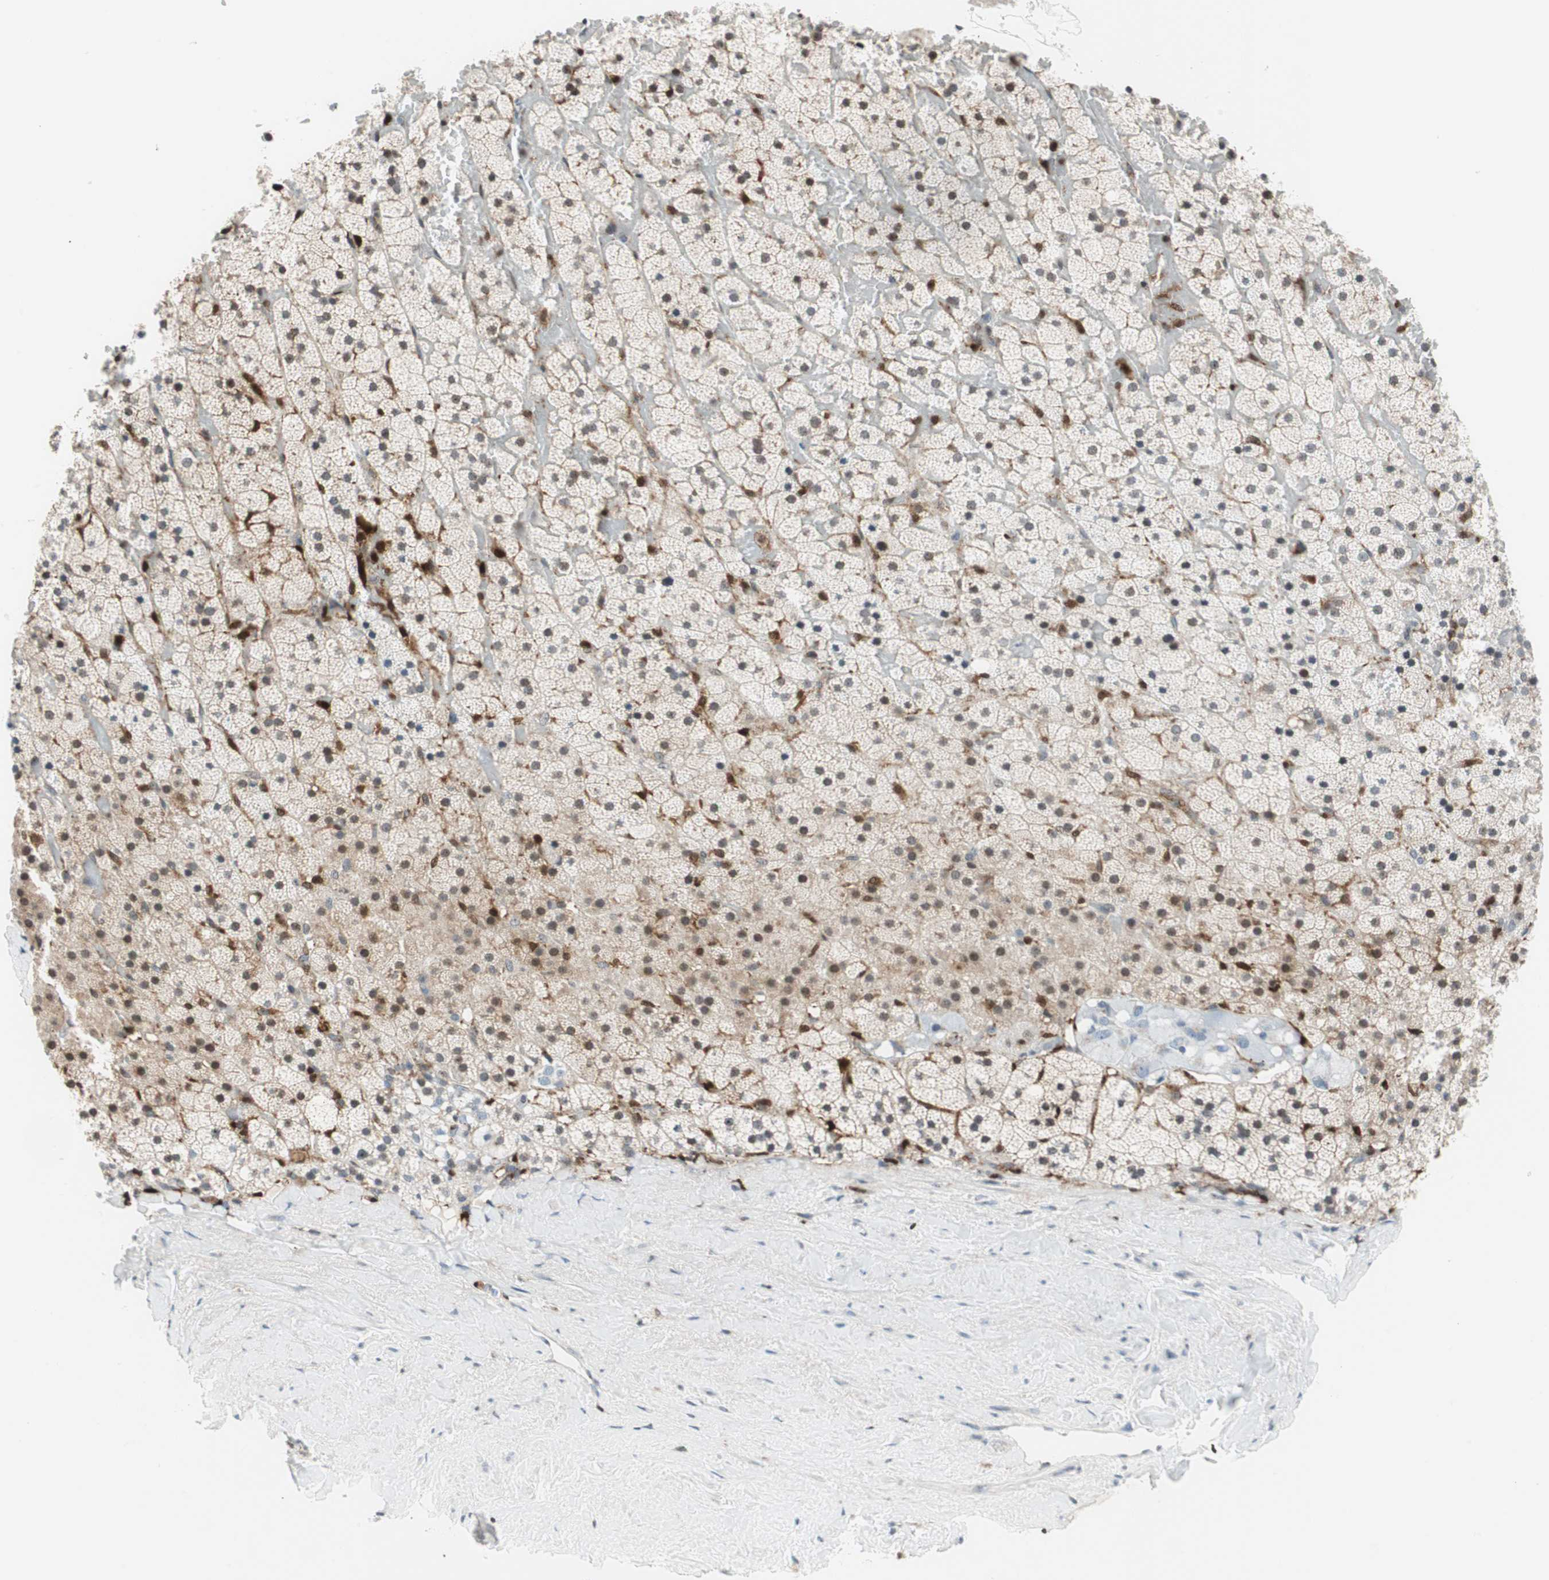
{"staining": {"intensity": "moderate", "quantity": "<25%", "location": "nuclear"}, "tissue": "adrenal gland", "cell_type": "Glandular cells", "image_type": "normal", "snomed": [{"axis": "morphology", "description": "Normal tissue, NOS"}, {"axis": "topography", "description": "Adrenal gland"}], "caption": "Immunohistochemistry (IHC) of unremarkable adrenal gland shows low levels of moderate nuclear positivity in approximately <25% of glandular cells. (brown staining indicates protein expression, while blue staining denotes nuclei).", "gene": "RGS10", "patient": {"sex": "male", "age": 35}}